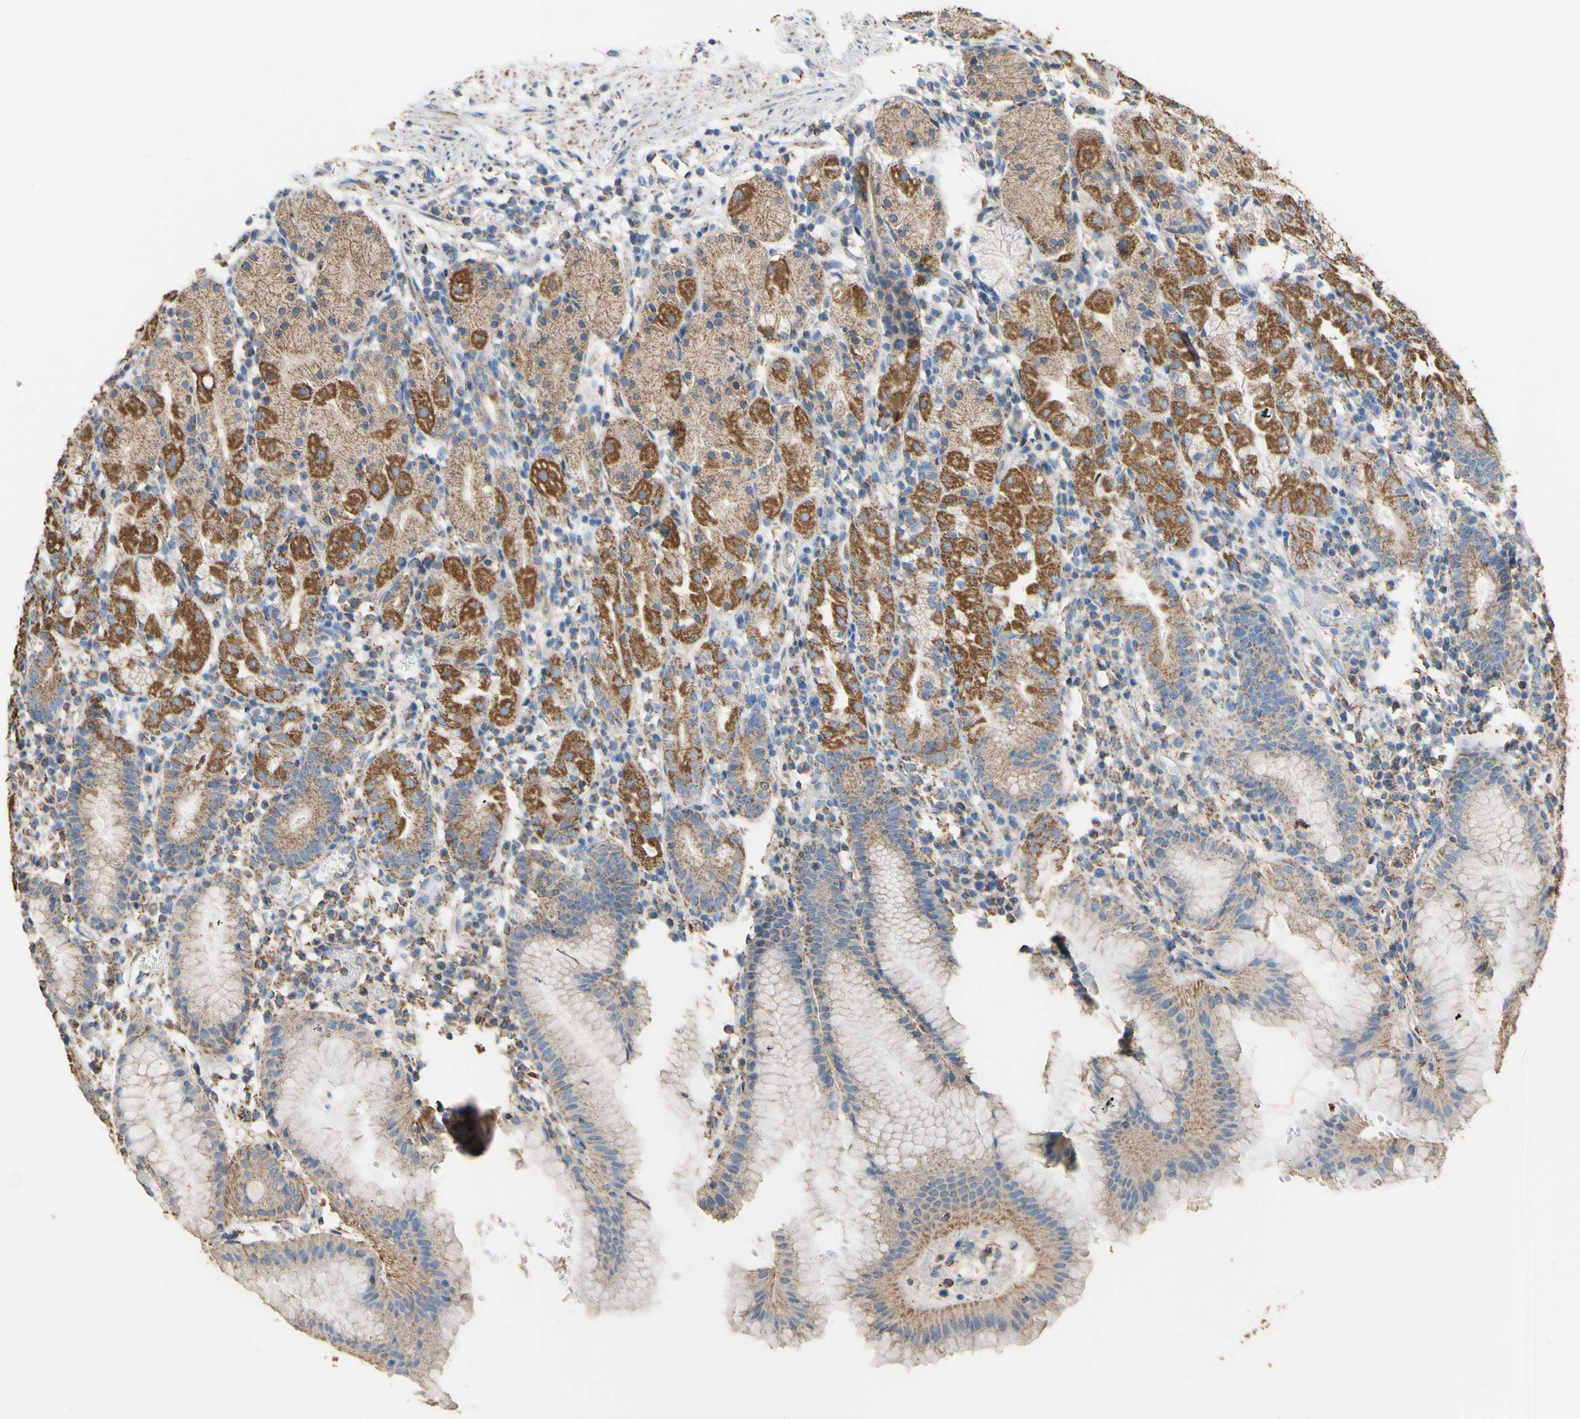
{"staining": {"intensity": "moderate", "quantity": ">75%", "location": "cytoplasmic/membranous"}, "tissue": "stomach", "cell_type": "Glandular cells", "image_type": "normal", "snomed": [{"axis": "morphology", "description": "Normal tissue, NOS"}, {"axis": "topography", "description": "Stomach"}, {"axis": "topography", "description": "Stomach, lower"}], "caption": "IHC photomicrograph of normal stomach: human stomach stained using immunohistochemistry exhibits medium levels of moderate protein expression localized specifically in the cytoplasmic/membranous of glandular cells, appearing as a cytoplasmic/membranous brown color.", "gene": "CMKLR2", "patient": {"sex": "female", "age": 75}}